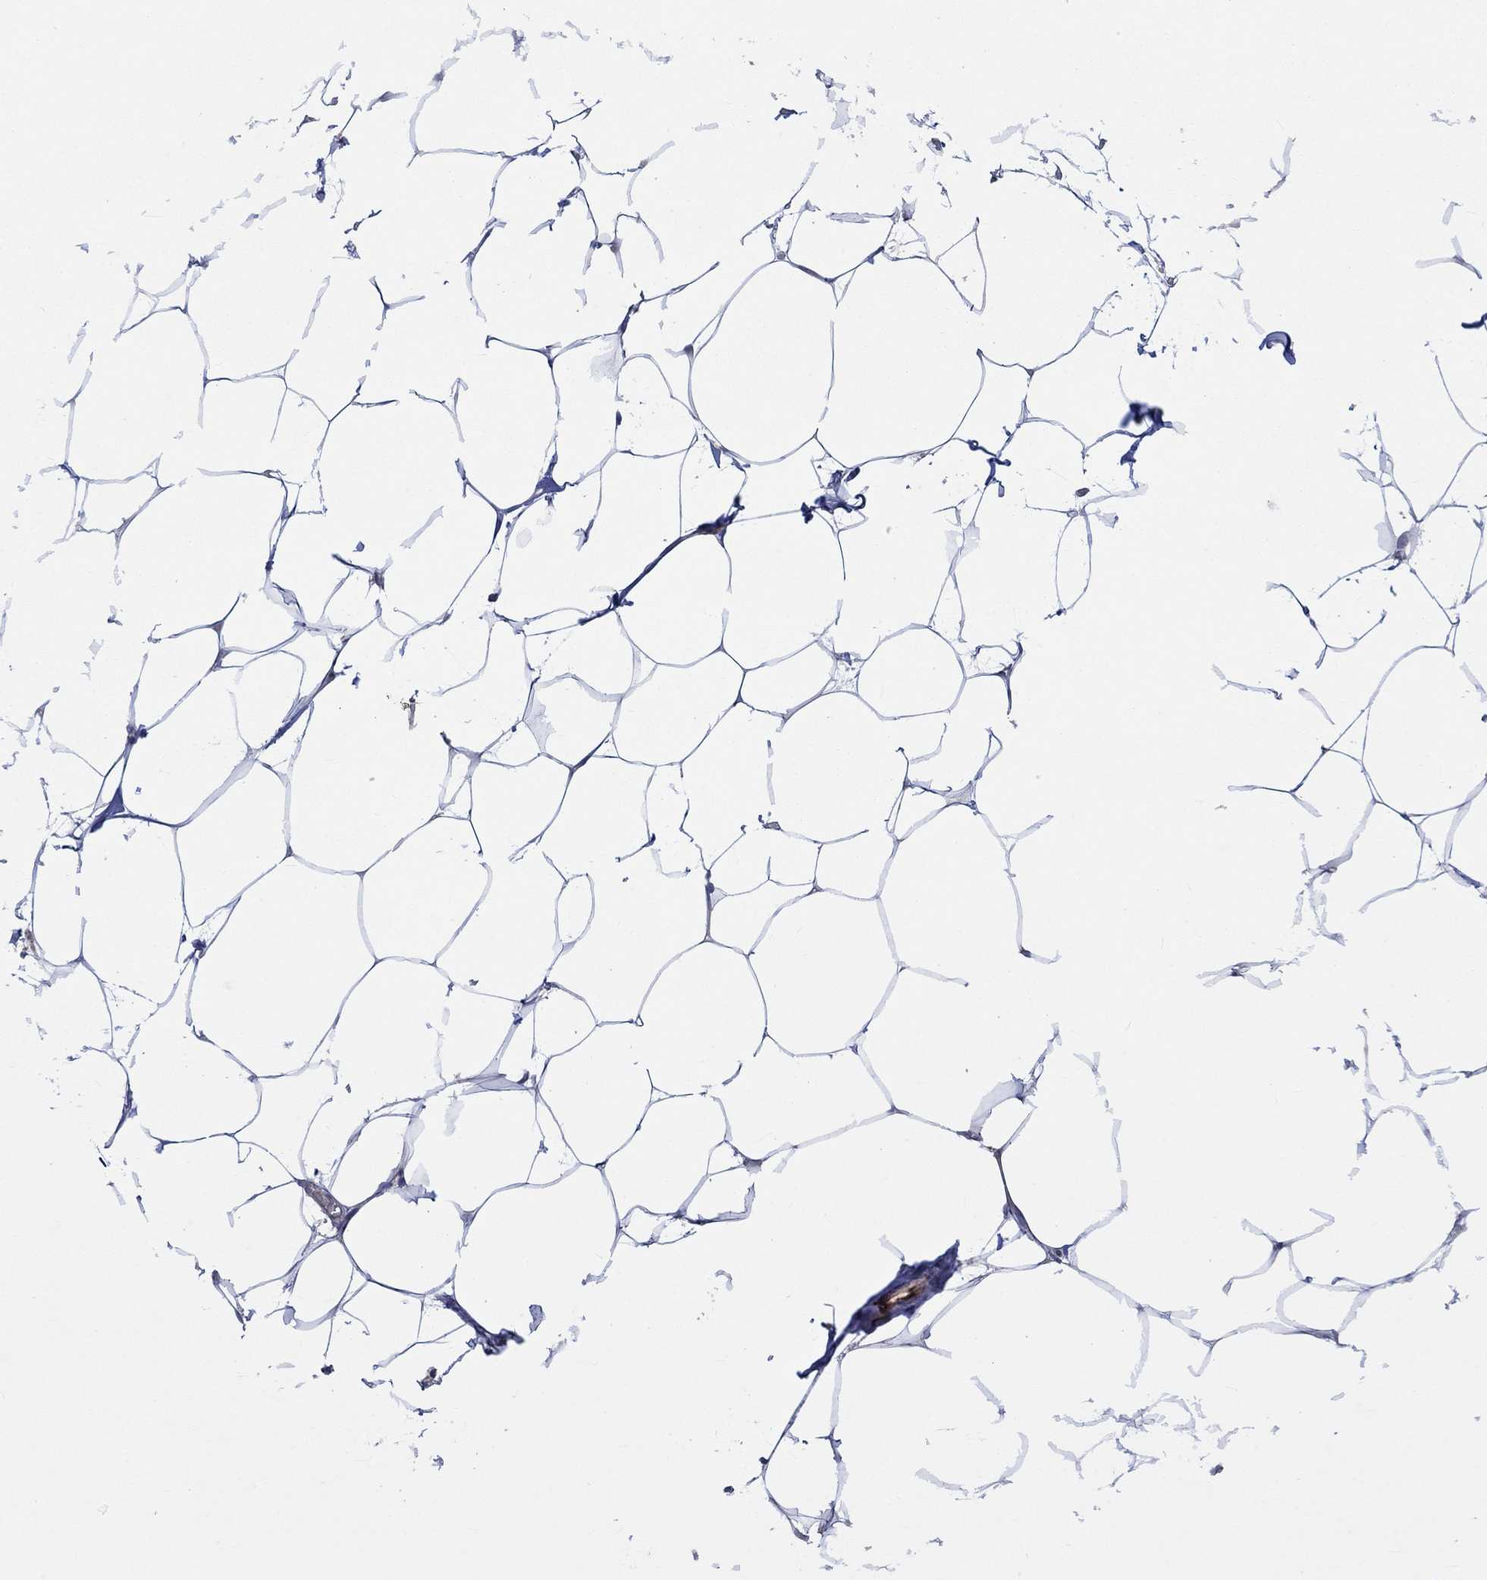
{"staining": {"intensity": "negative", "quantity": "none", "location": "none"}, "tissue": "breast", "cell_type": "Adipocytes", "image_type": "normal", "snomed": [{"axis": "morphology", "description": "Normal tissue, NOS"}, {"axis": "topography", "description": "Breast"}], "caption": "An image of breast stained for a protein displays no brown staining in adipocytes. (DAB (3,3'-diaminobenzidine) immunohistochemistry with hematoxylin counter stain).", "gene": "TGM2", "patient": {"sex": "female", "age": 32}}